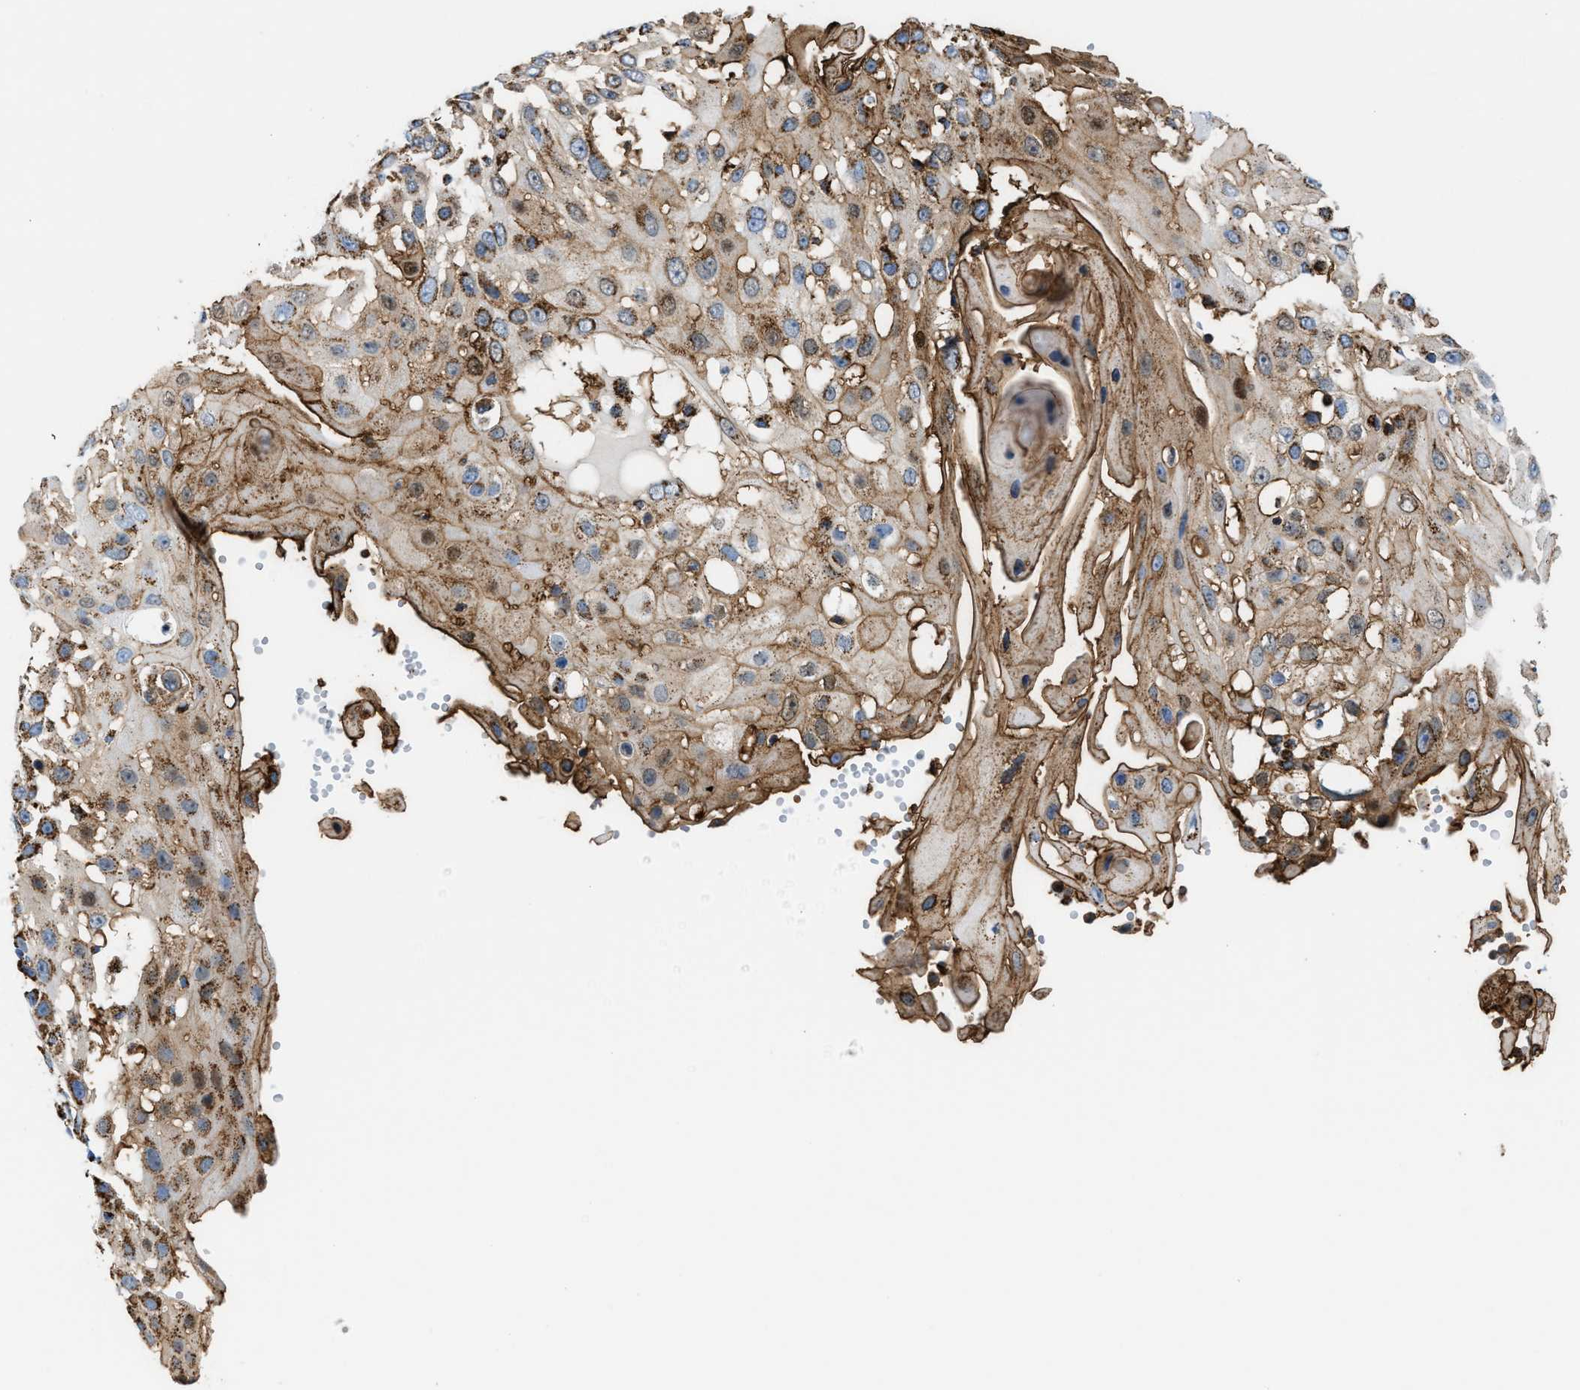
{"staining": {"intensity": "moderate", "quantity": ">75%", "location": "cytoplasmic/membranous"}, "tissue": "skin cancer", "cell_type": "Tumor cells", "image_type": "cancer", "snomed": [{"axis": "morphology", "description": "Squamous cell carcinoma, NOS"}, {"axis": "topography", "description": "Skin"}], "caption": "Protein expression analysis of human skin cancer reveals moderate cytoplasmic/membranous expression in about >75% of tumor cells. (IHC, brightfield microscopy, high magnification).", "gene": "ECHS1", "patient": {"sex": "female", "age": 44}}